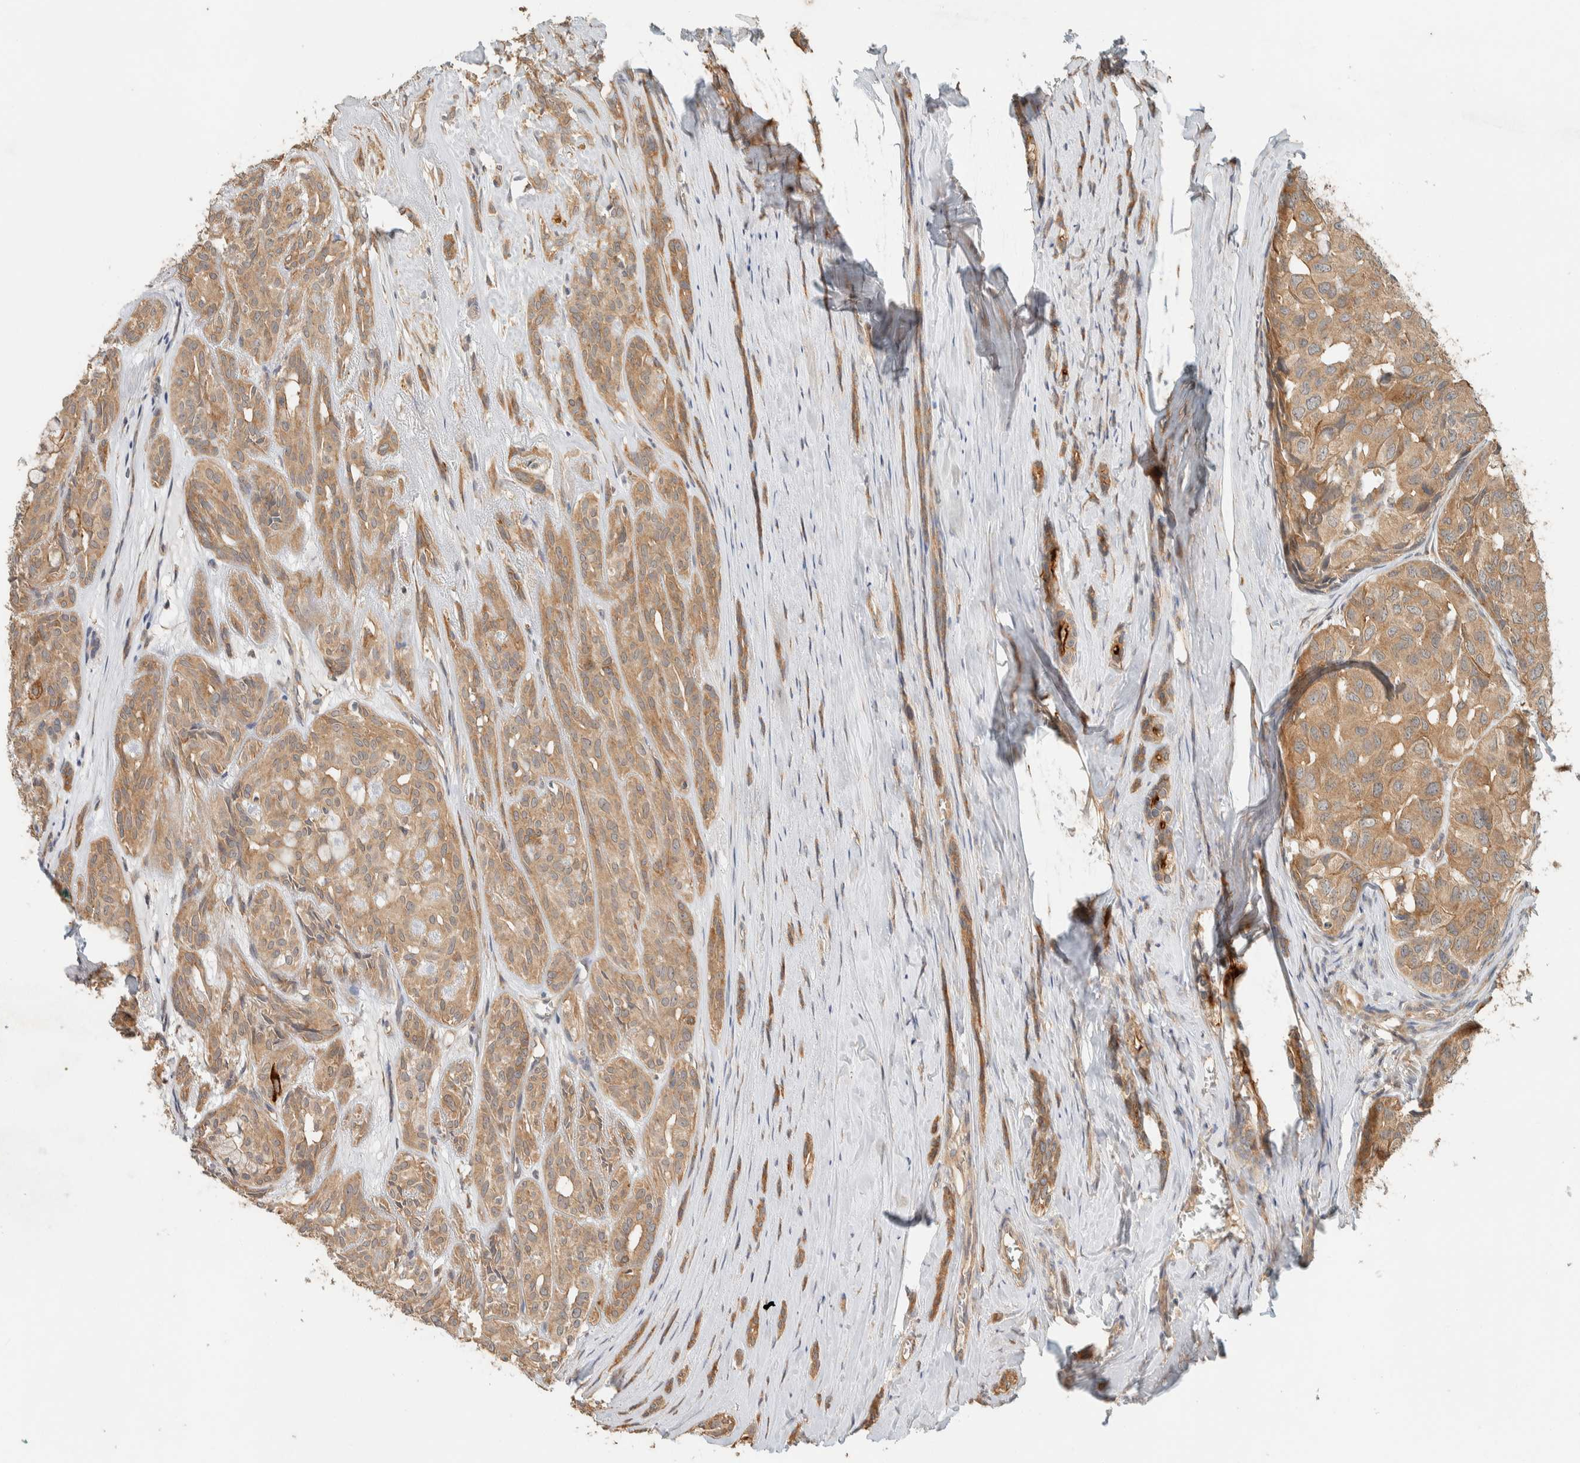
{"staining": {"intensity": "moderate", "quantity": ">75%", "location": "cytoplasmic/membranous"}, "tissue": "head and neck cancer", "cell_type": "Tumor cells", "image_type": "cancer", "snomed": [{"axis": "morphology", "description": "Adenocarcinoma, NOS"}, {"axis": "topography", "description": "Salivary gland, NOS"}, {"axis": "topography", "description": "Head-Neck"}], "caption": "The photomicrograph demonstrates immunohistochemical staining of head and neck adenocarcinoma. There is moderate cytoplasmic/membranous positivity is present in approximately >75% of tumor cells.", "gene": "RAB11FIP1", "patient": {"sex": "female", "age": 76}}